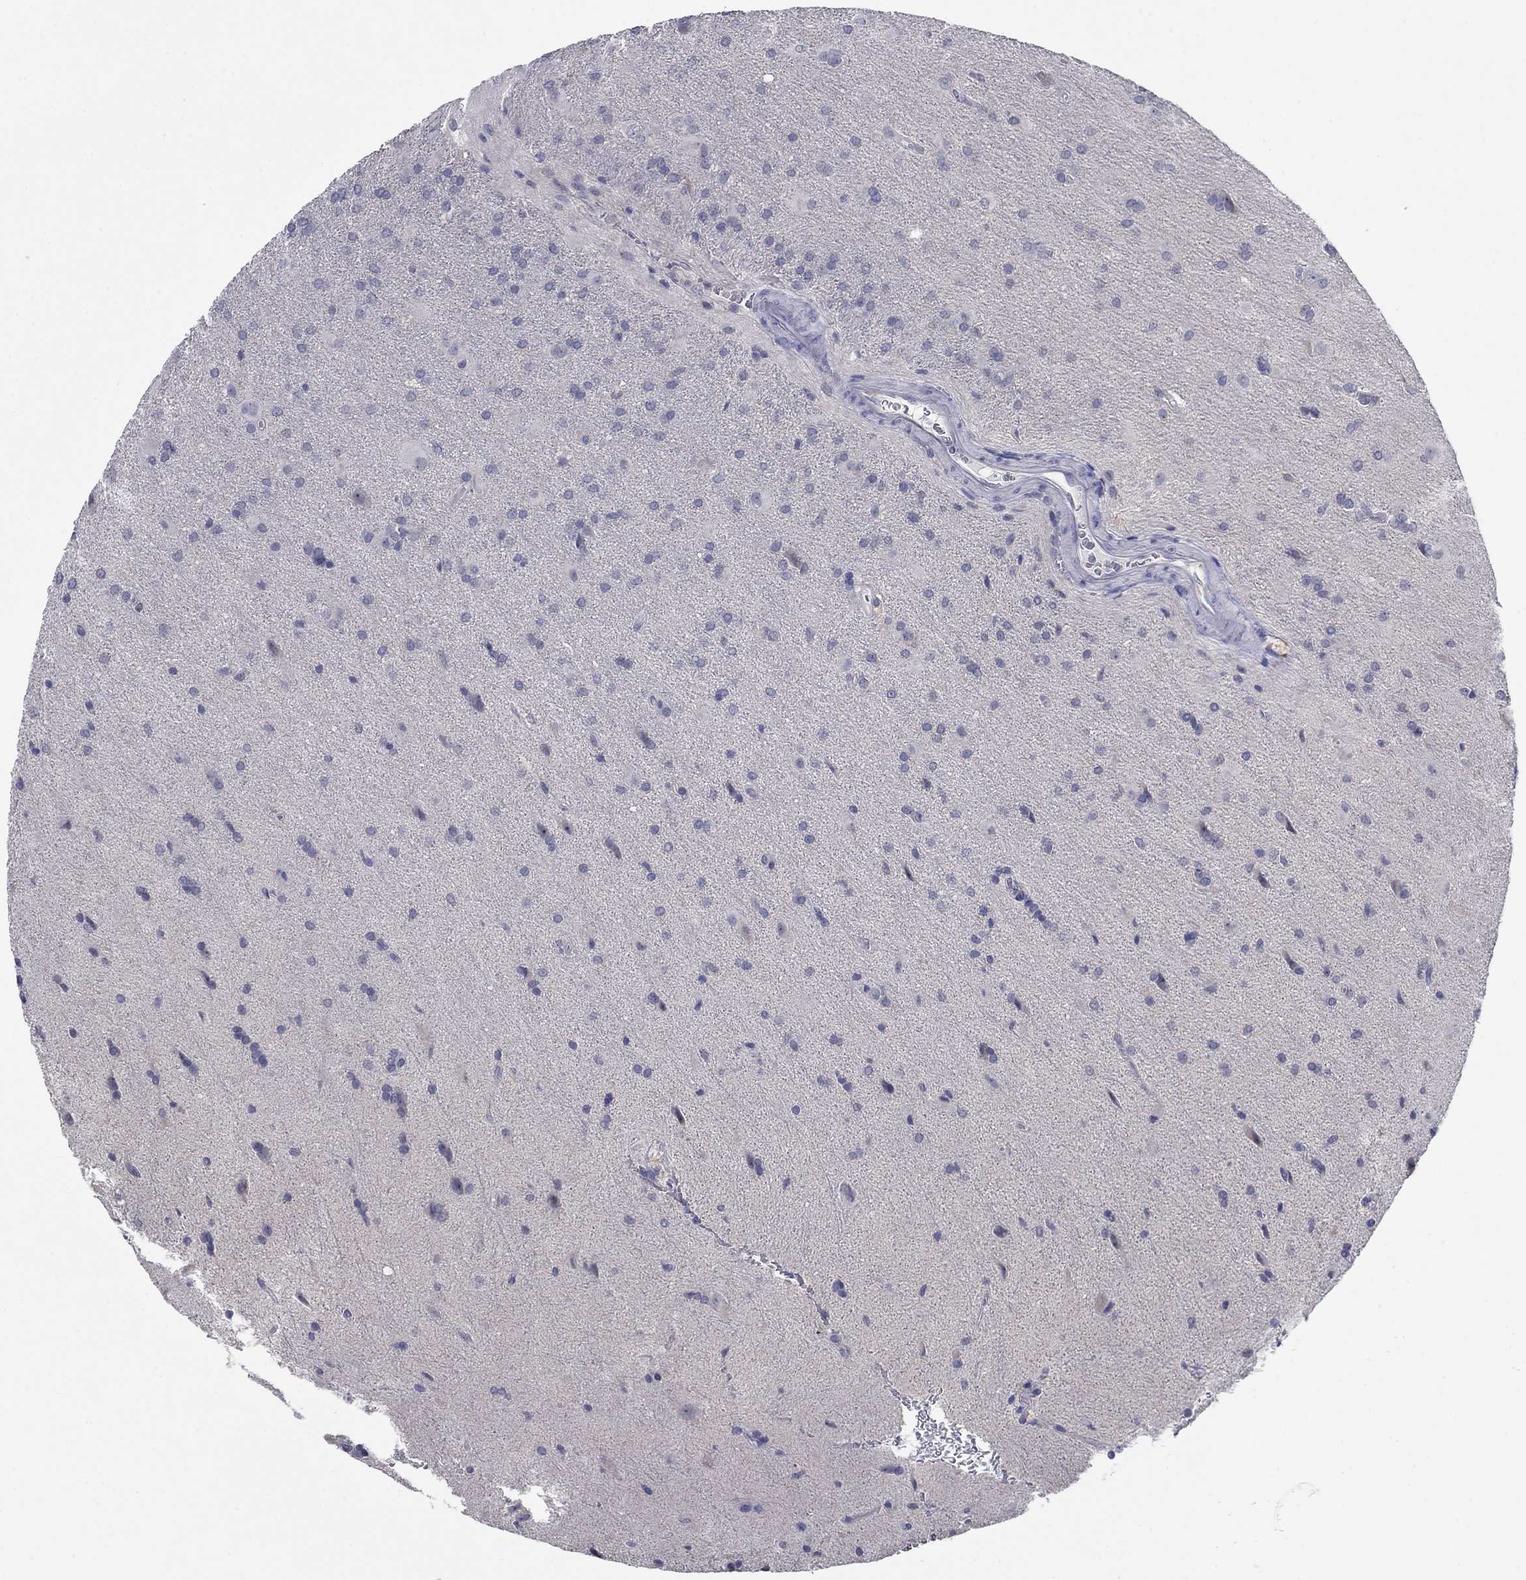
{"staining": {"intensity": "negative", "quantity": "none", "location": "none"}, "tissue": "glioma", "cell_type": "Tumor cells", "image_type": "cancer", "snomed": [{"axis": "morphology", "description": "Glioma, malignant, Low grade"}, {"axis": "topography", "description": "Brain"}], "caption": "High power microscopy image of an IHC photomicrograph of glioma, revealing no significant staining in tumor cells.", "gene": "POU2F2", "patient": {"sex": "male", "age": 58}}